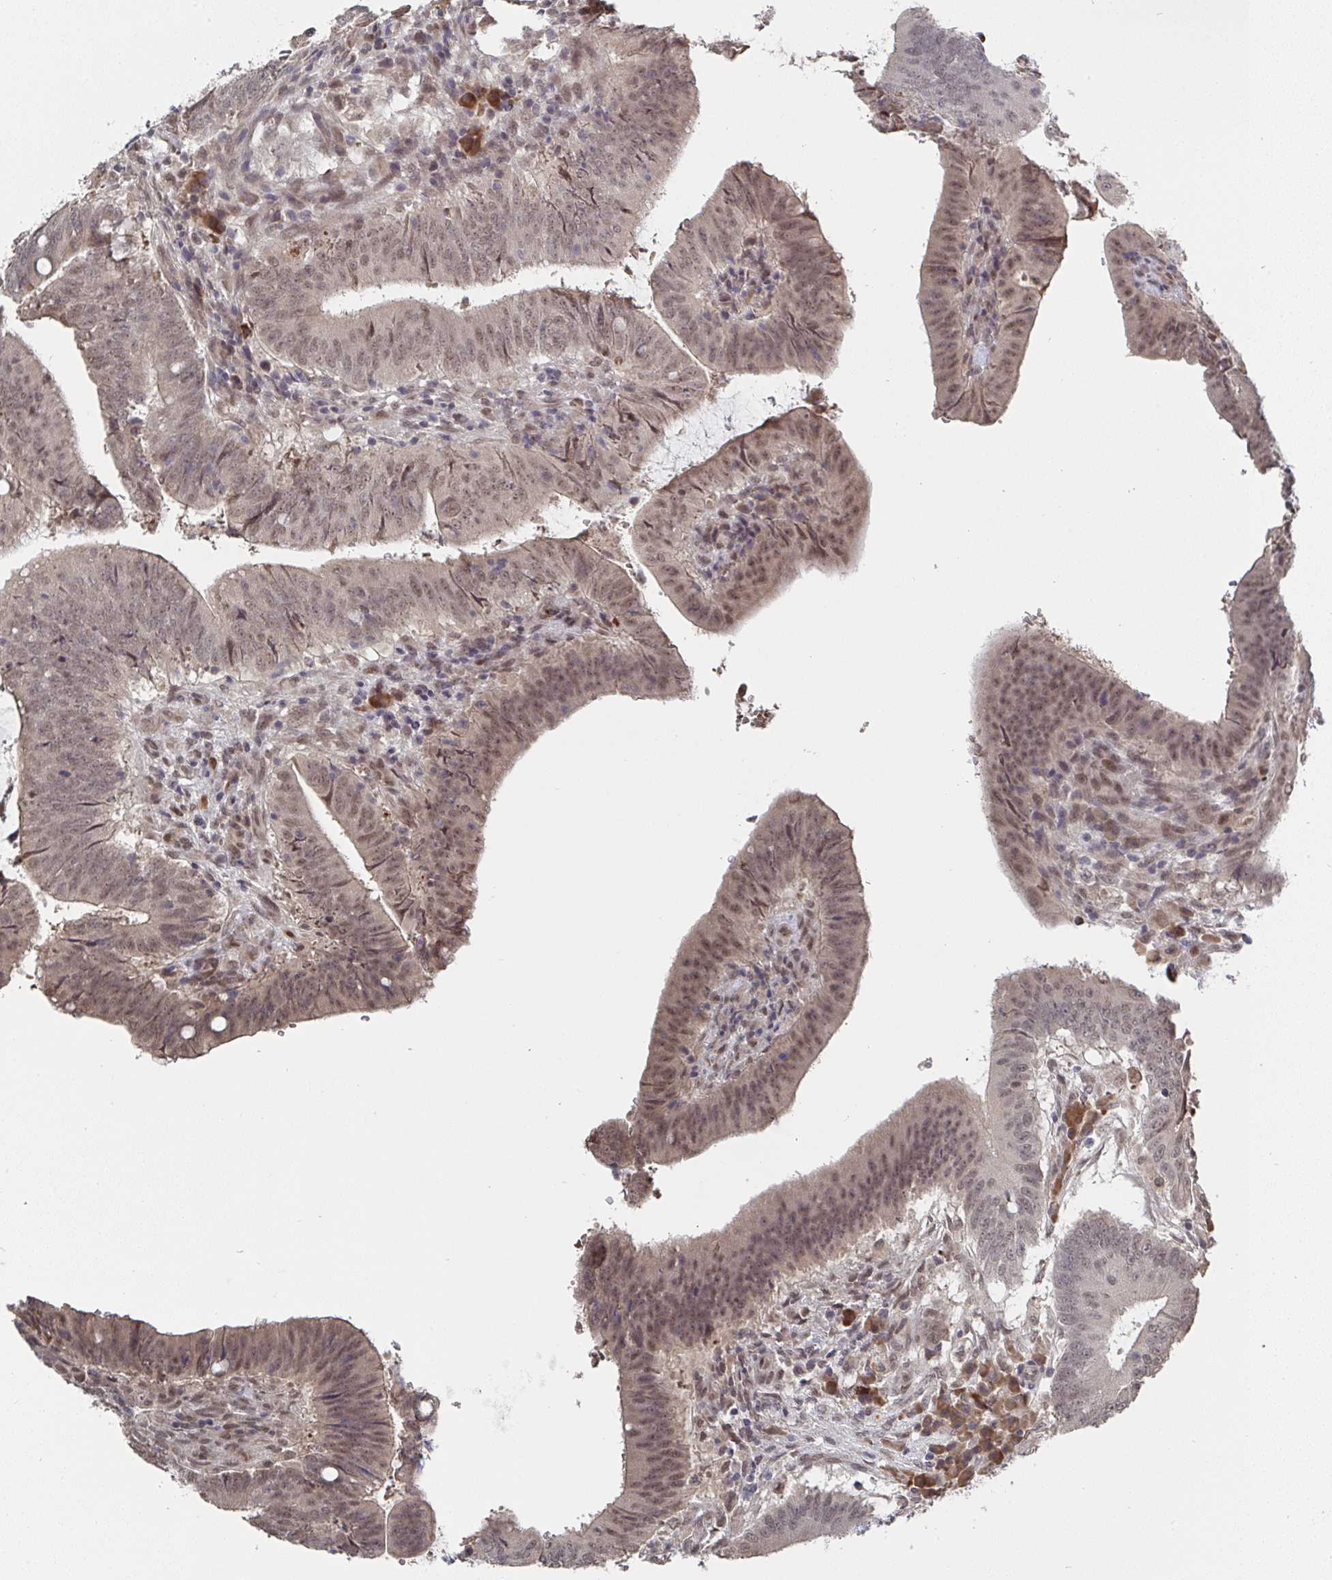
{"staining": {"intensity": "moderate", "quantity": ">75%", "location": "nuclear"}, "tissue": "colorectal cancer", "cell_type": "Tumor cells", "image_type": "cancer", "snomed": [{"axis": "morphology", "description": "Adenocarcinoma, NOS"}, {"axis": "topography", "description": "Colon"}], "caption": "Moderate nuclear expression is present in approximately >75% of tumor cells in adenocarcinoma (colorectal).", "gene": "JMJD1C", "patient": {"sex": "female", "age": 43}}